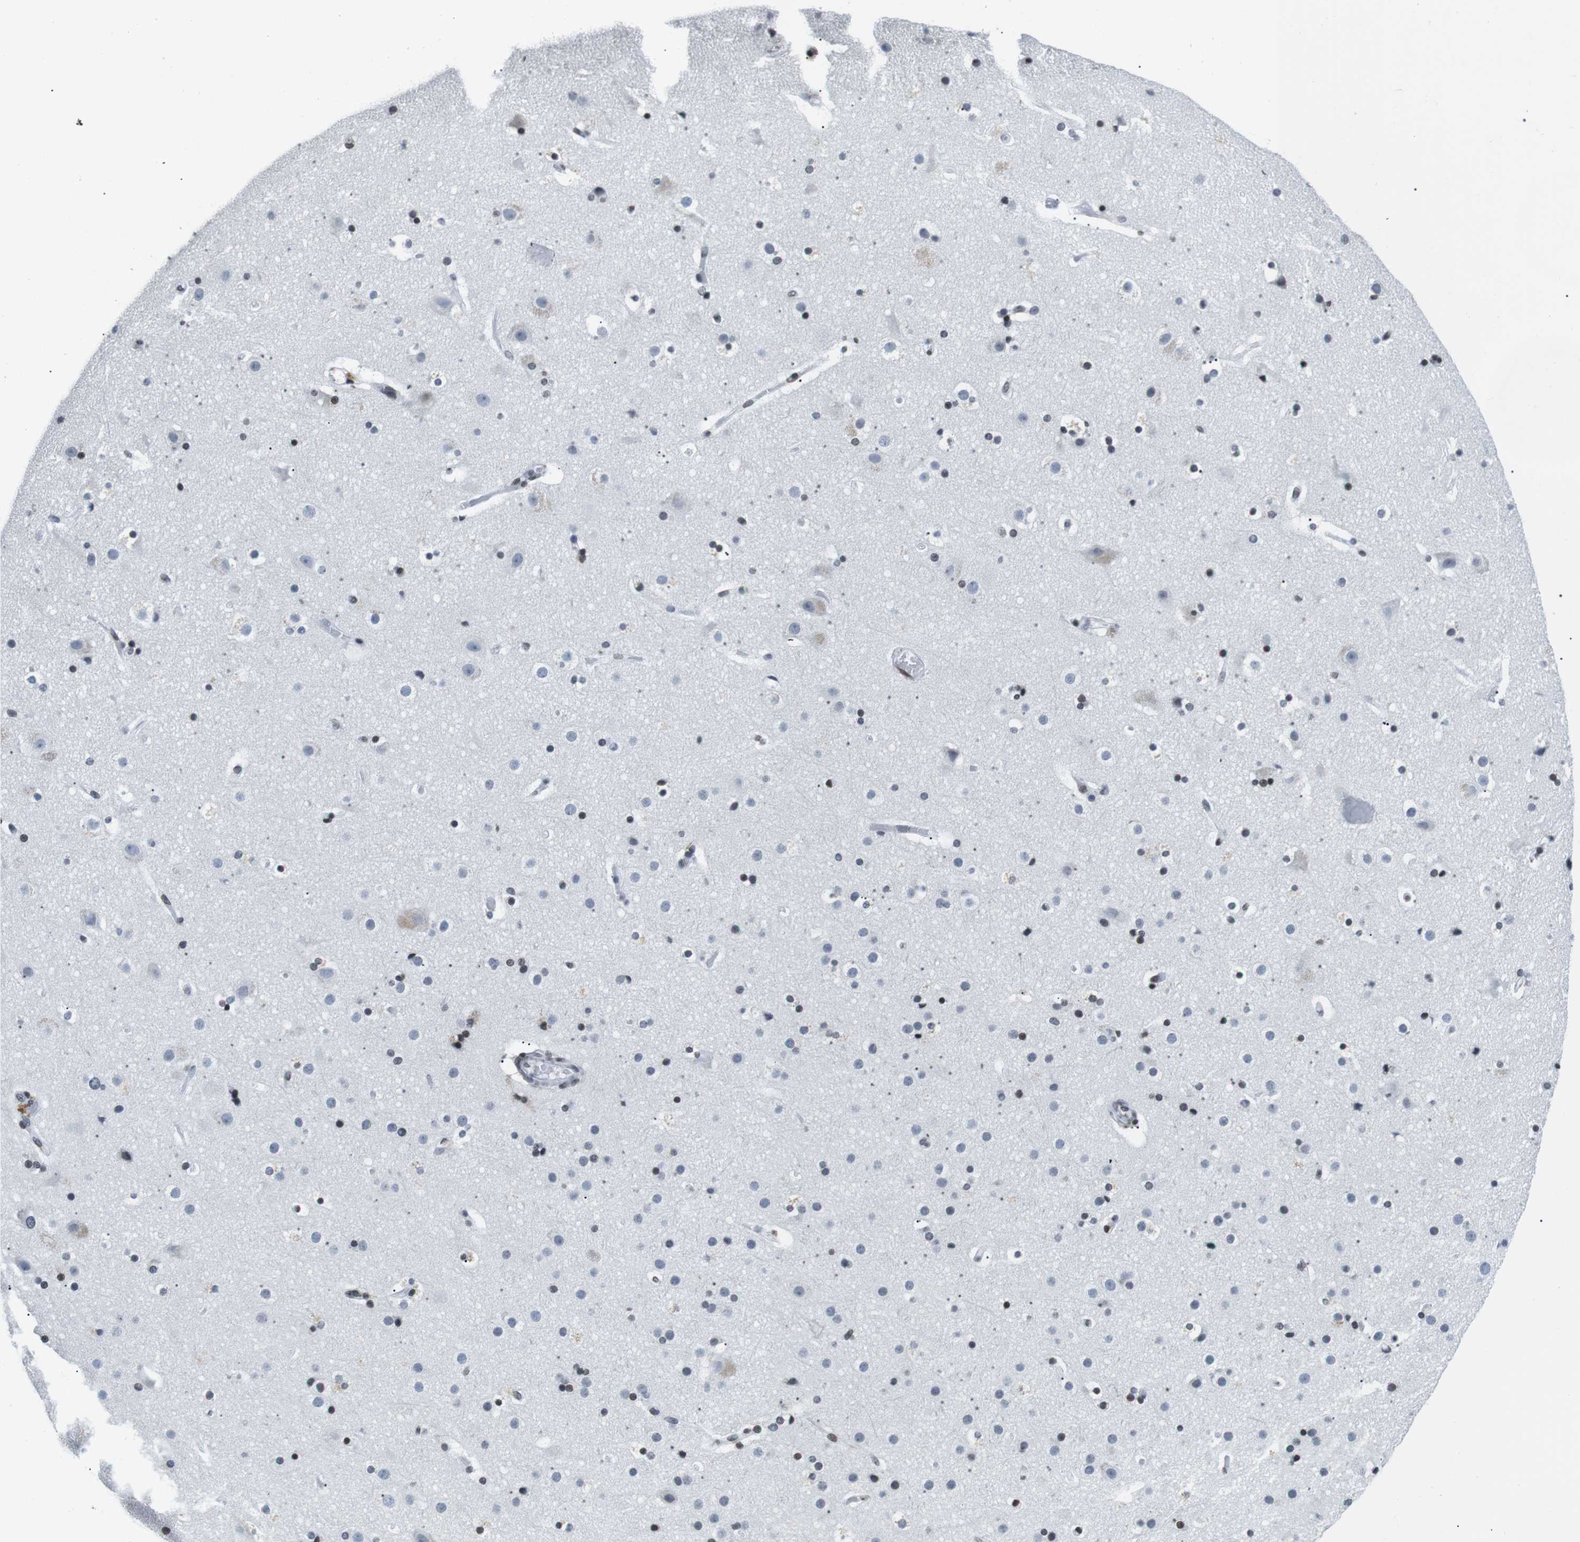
{"staining": {"intensity": "negative", "quantity": "none", "location": "none"}, "tissue": "cerebral cortex", "cell_type": "Endothelial cells", "image_type": "normal", "snomed": [{"axis": "morphology", "description": "Normal tissue, NOS"}, {"axis": "topography", "description": "Cerebral cortex"}], "caption": "The IHC photomicrograph has no significant staining in endothelial cells of cerebral cortex.", "gene": "E2F2", "patient": {"sex": "male", "age": 57}}